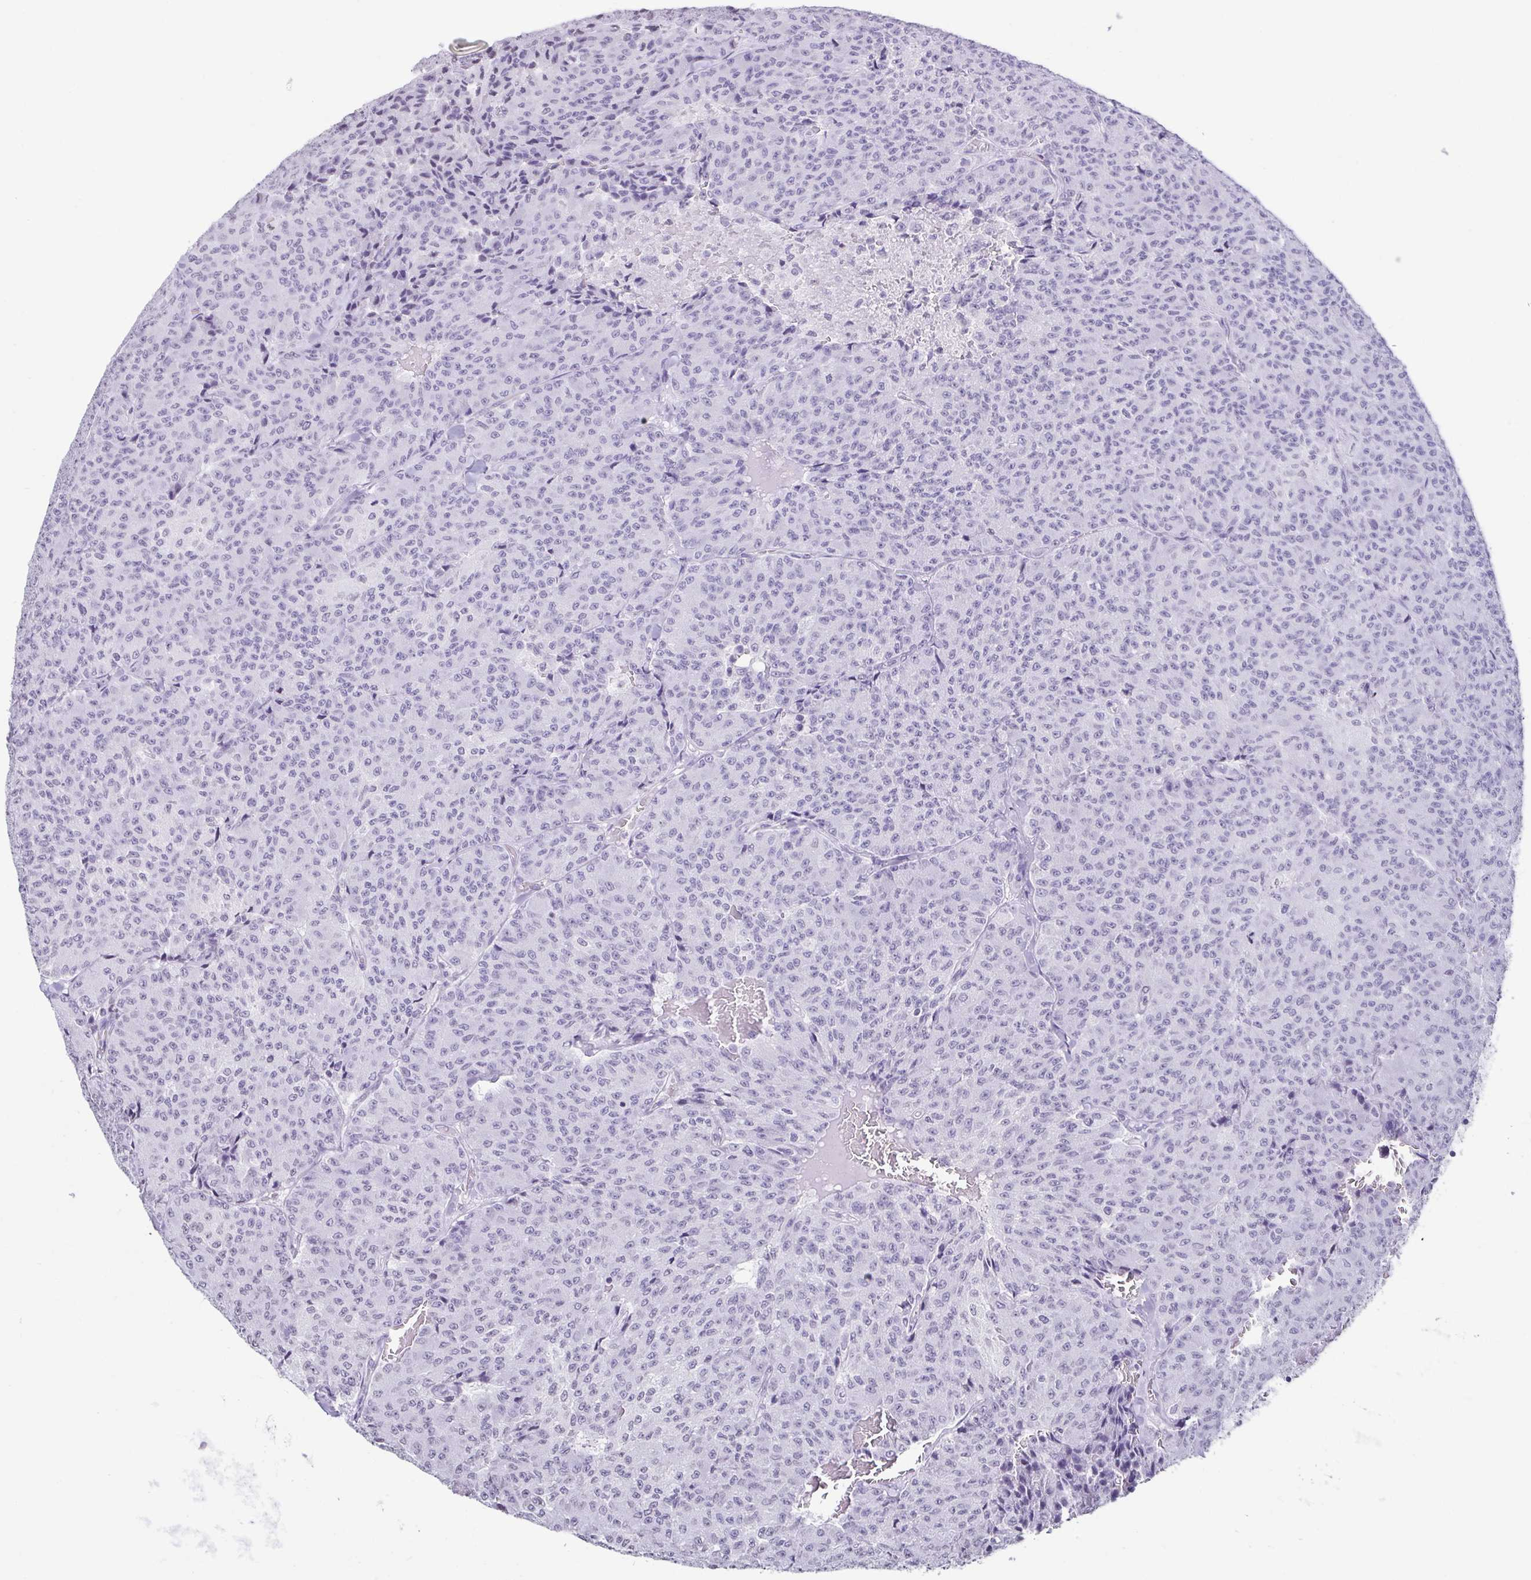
{"staining": {"intensity": "negative", "quantity": "none", "location": "none"}, "tissue": "carcinoid", "cell_type": "Tumor cells", "image_type": "cancer", "snomed": [{"axis": "morphology", "description": "Carcinoid, malignant, NOS"}, {"axis": "topography", "description": "Lung"}], "caption": "Protein analysis of carcinoid shows no significant positivity in tumor cells.", "gene": "VCY1B", "patient": {"sex": "male", "age": 71}}